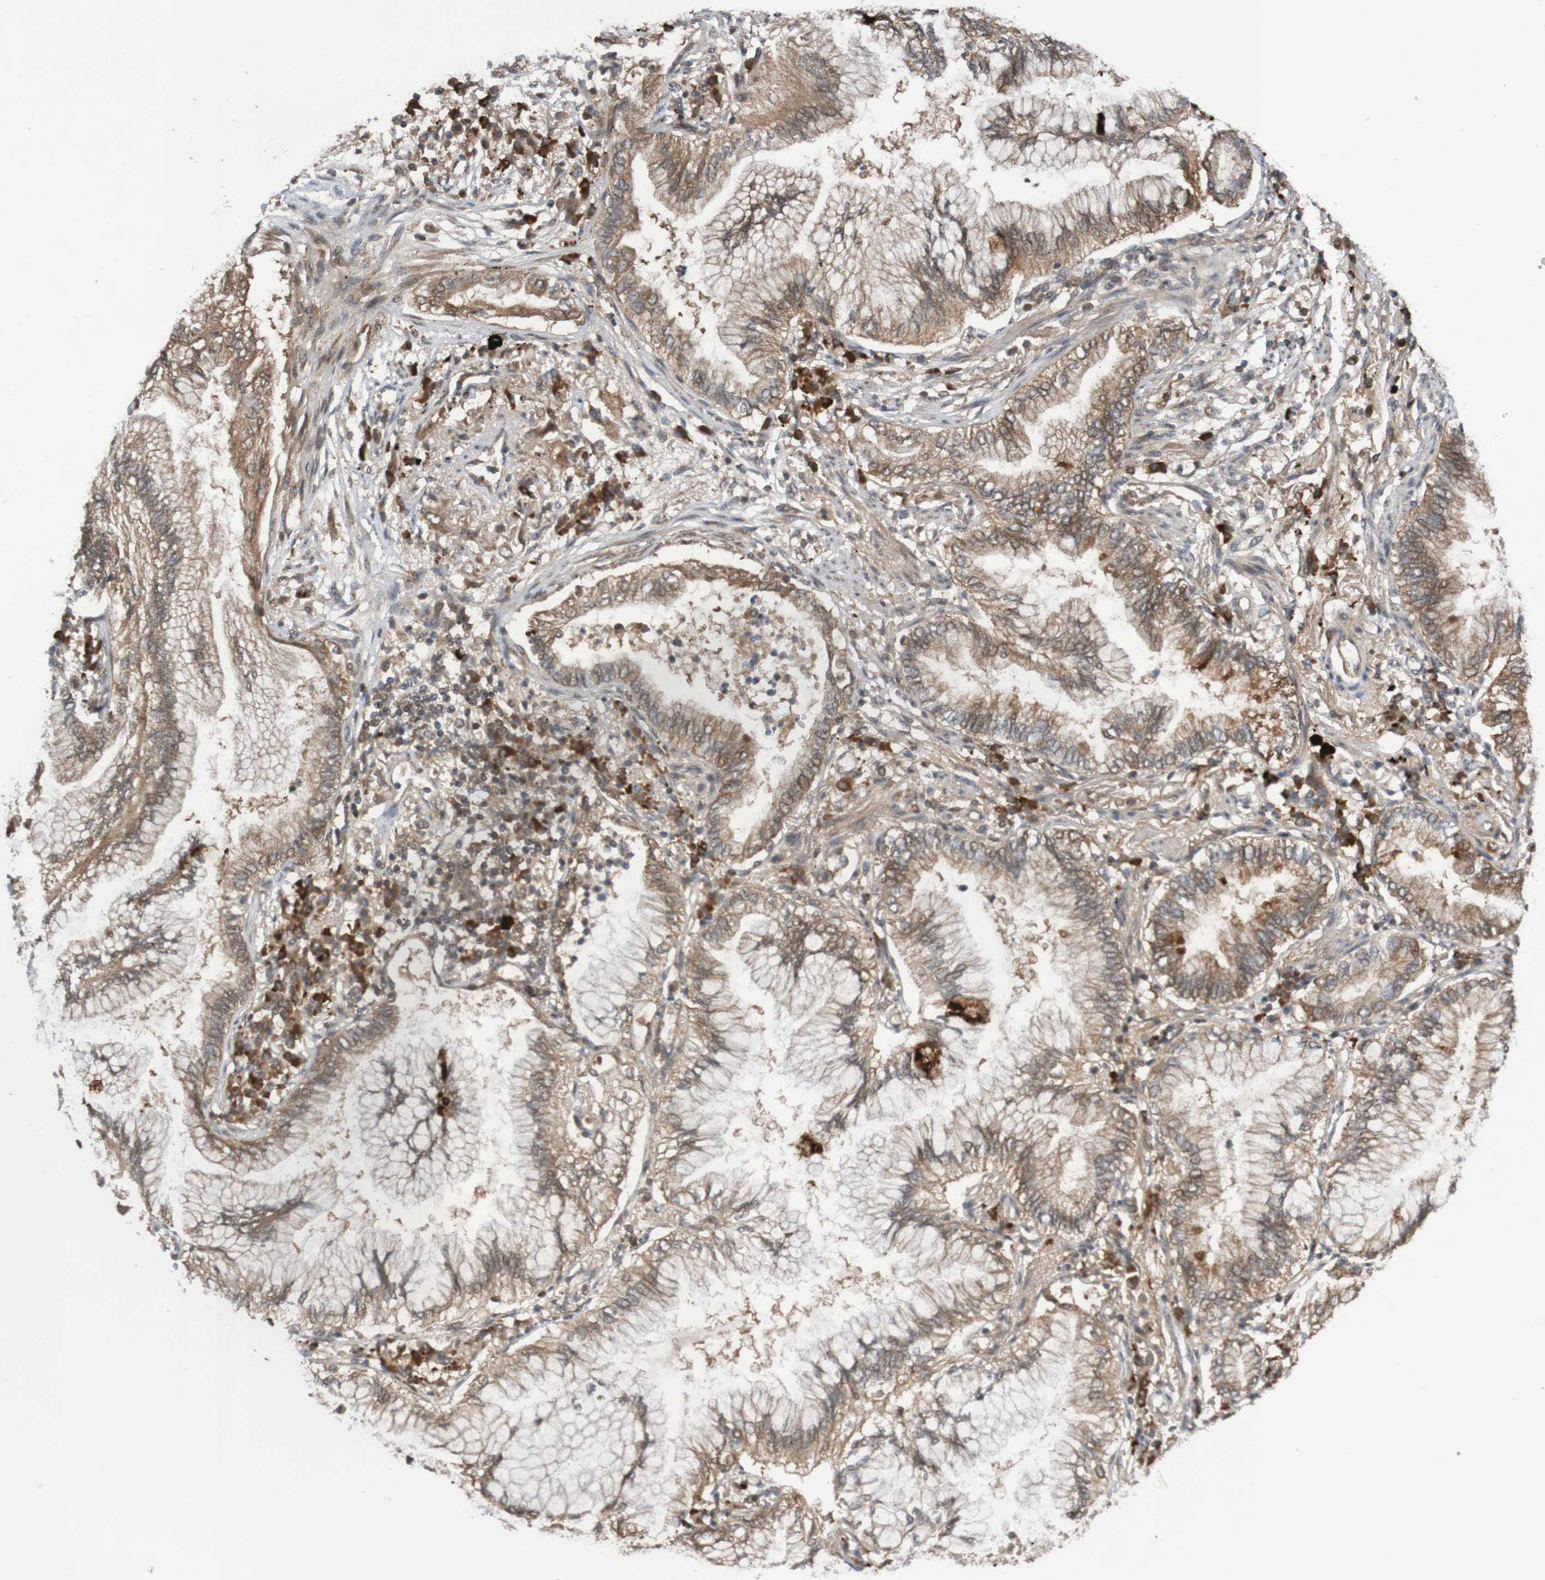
{"staining": {"intensity": "moderate", "quantity": ">75%", "location": "cytoplasmic/membranous"}, "tissue": "lung cancer", "cell_type": "Tumor cells", "image_type": "cancer", "snomed": [{"axis": "morphology", "description": "Normal tissue, NOS"}, {"axis": "morphology", "description": "Adenocarcinoma, NOS"}, {"axis": "topography", "description": "Bronchus"}, {"axis": "topography", "description": "Lung"}], "caption": "Human lung cancer (adenocarcinoma) stained with a brown dye shows moderate cytoplasmic/membranous positive staining in about >75% of tumor cells.", "gene": "ITLN1", "patient": {"sex": "female", "age": 70}}